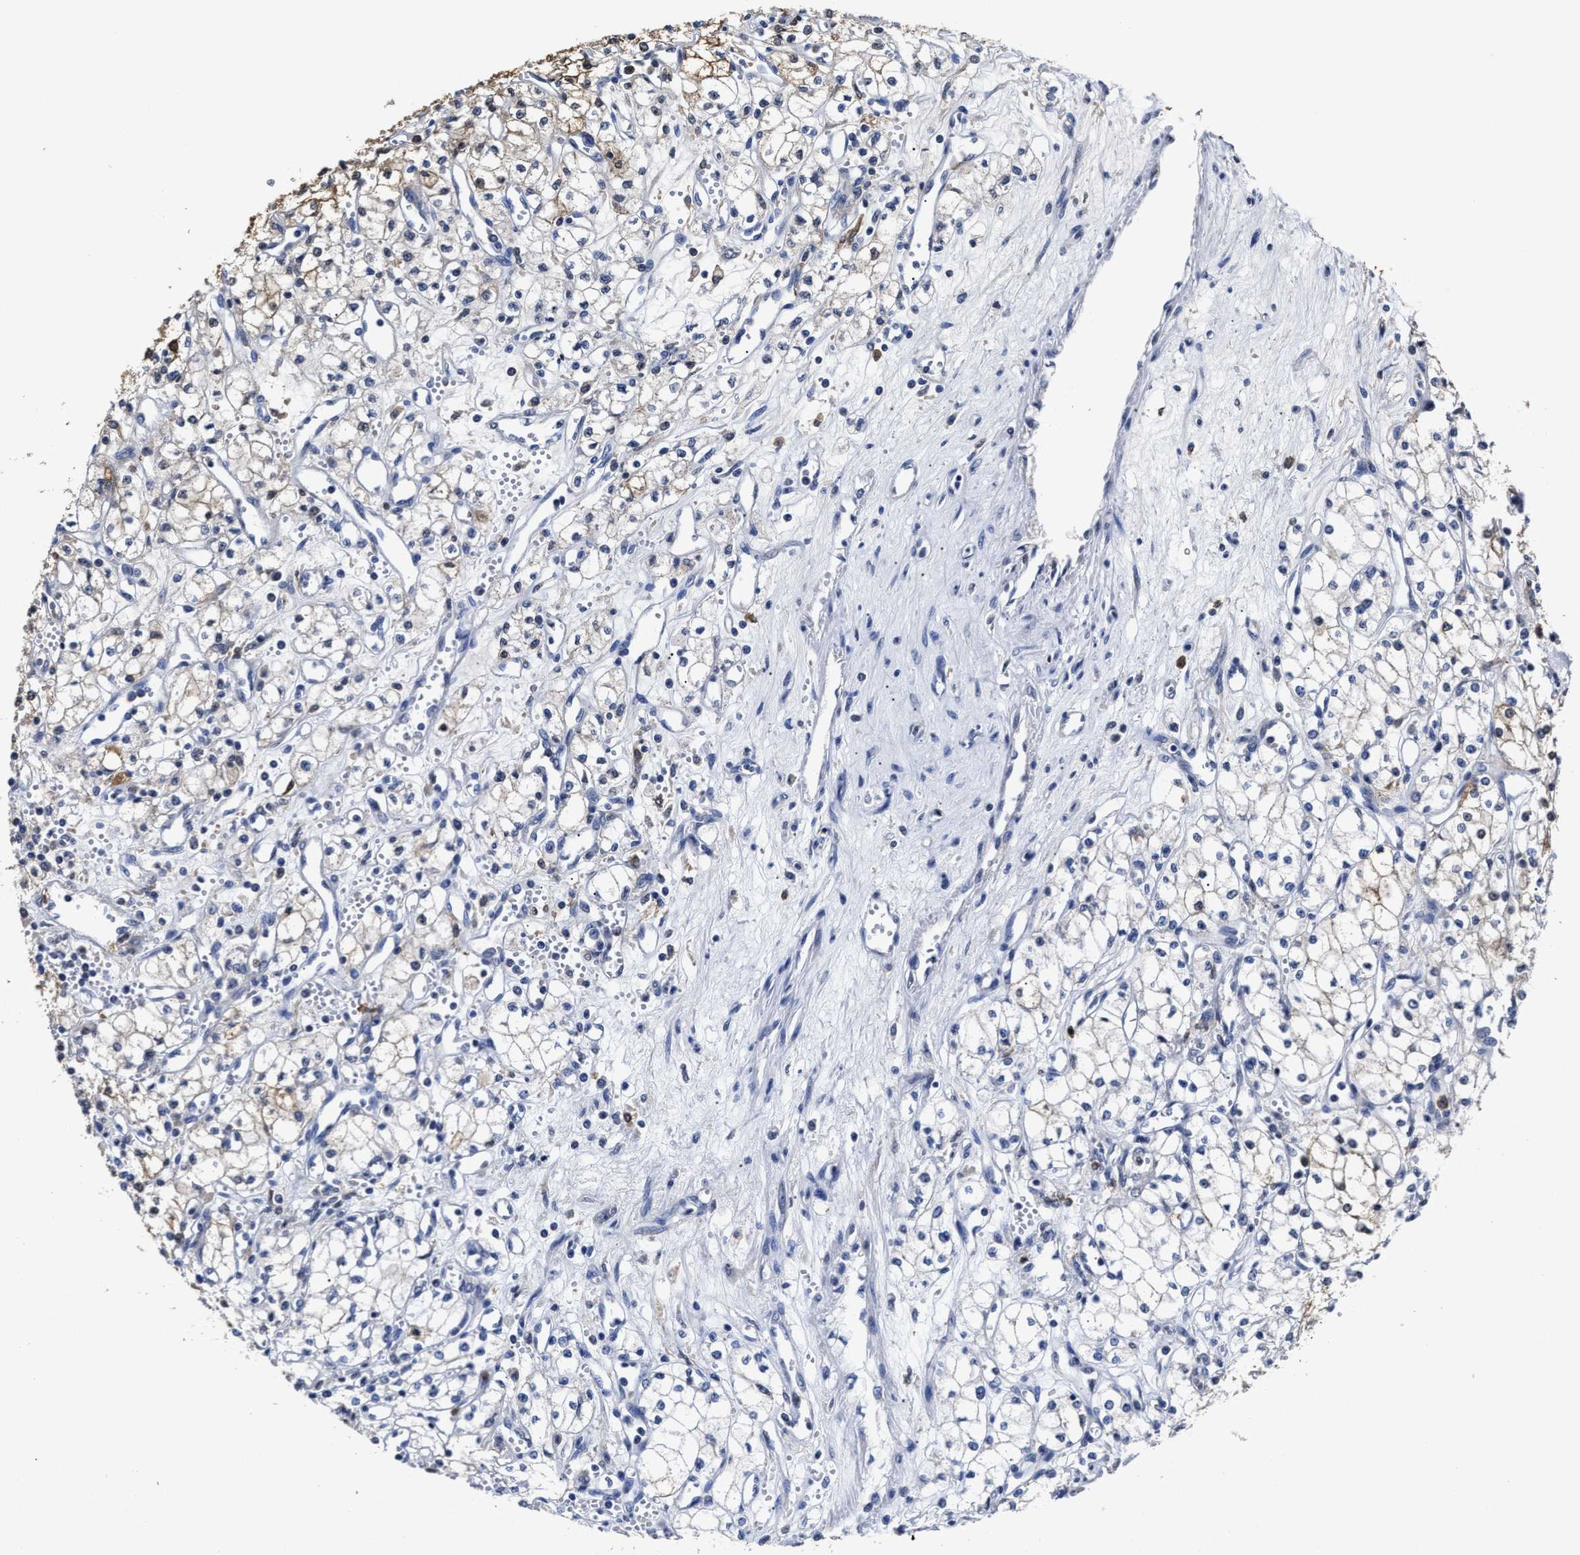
{"staining": {"intensity": "weak", "quantity": "<25%", "location": "cytoplasmic/membranous"}, "tissue": "renal cancer", "cell_type": "Tumor cells", "image_type": "cancer", "snomed": [{"axis": "morphology", "description": "Adenocarcinoma, NOS"}, {"axis": "topography", "description": "Kidney"}], "caption": "Adenocarcinoma (renal) was stained to show a protein in brown. There is no significant staining in tumor cells.", "gene": "PRPF4B", "patient": {"sex": "male", "age": 59}}